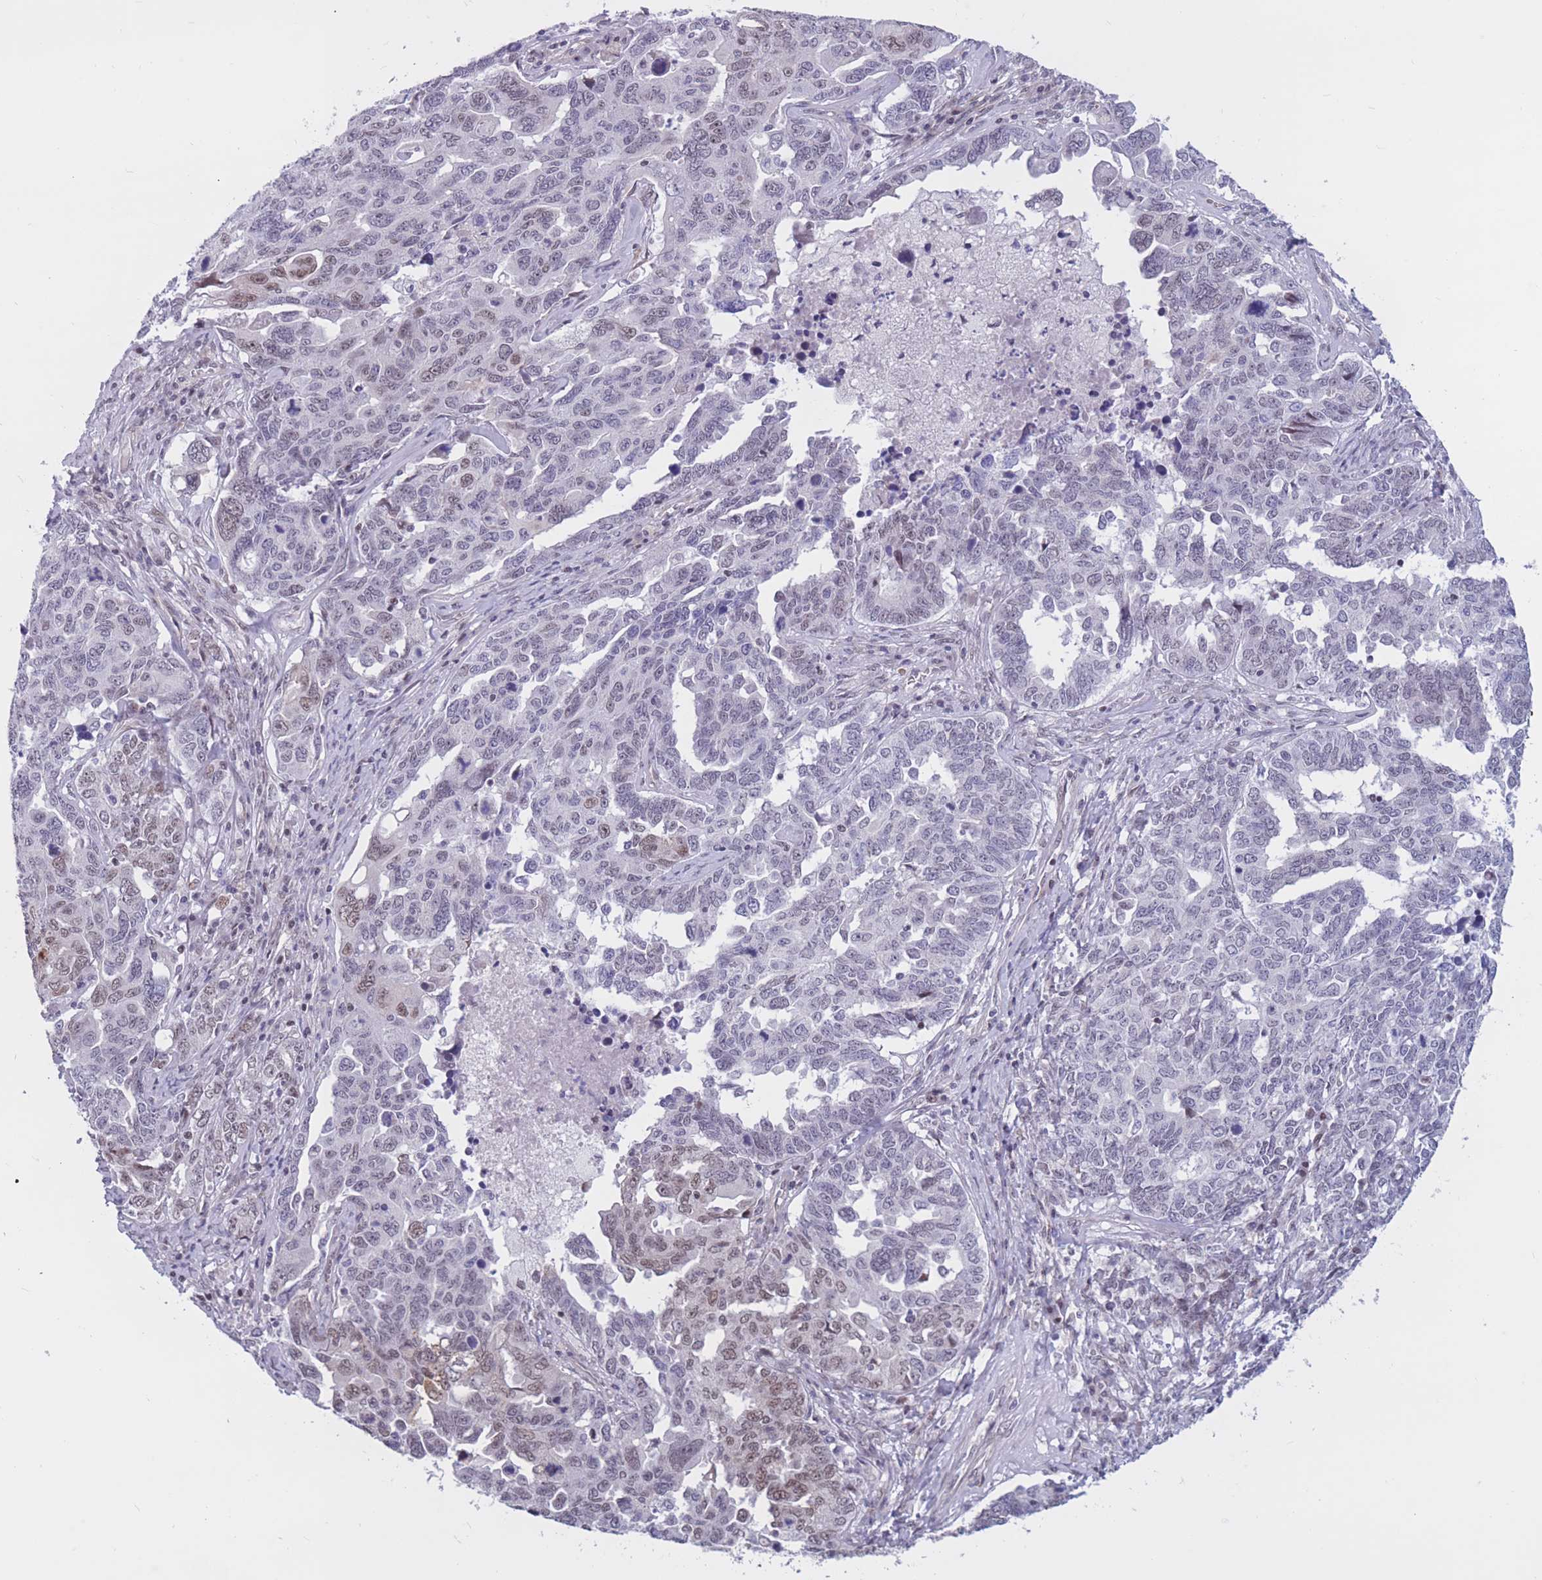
{"staining": {"intensity": "weak", "quantity": "<25%", "location": "nuclear"}, "tissue": "ovarian cancer", "cell_type": "Tumor cells", "image_type": "cancer", "snomed": [{"axis": "morphology", "description": "Carcinoma, endometroid"}, {"axis": "topography", "description": "Ovary"}], "caption": "The image reveals no staining of tumor cells in endometroid carcinoma (ovarian).", "gene": "BCL9L", "patient": {"sex": "female", "age": 62}}